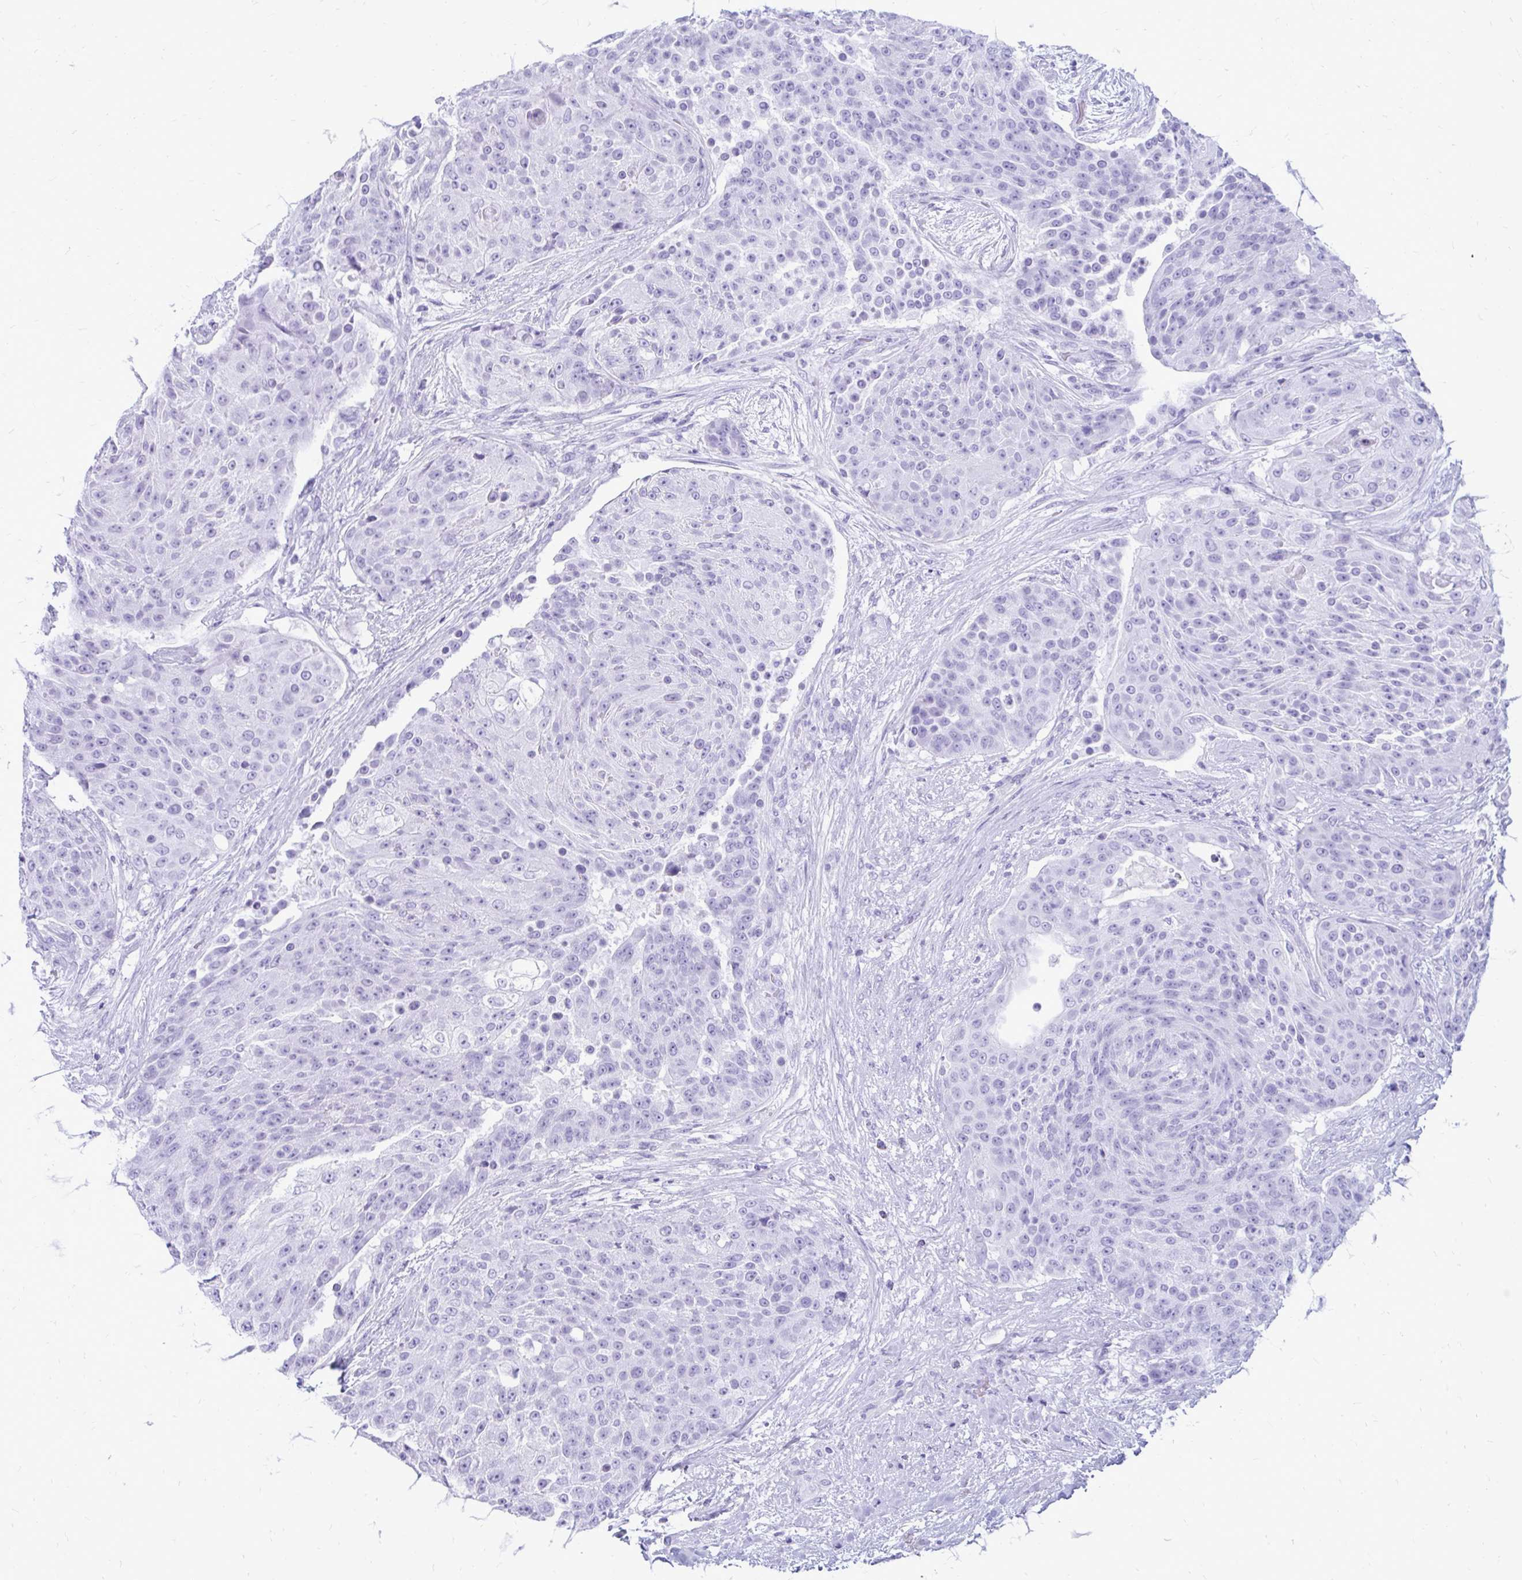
{"staining": {"intensity": "negative", "quantity": "none", "location": "none"}, "tissue": "urothelial cancer", "cell_type": "Tumor cells", "image_type": "cancer", "snomed": [{"axis": "morphology", "description": "Urothelial carcinoma, High grade"}, {"axis": "topography", "description": "Urinary bladder"}], "caption": "Immunohistochemistry histopathology image of urothelial cancer stained for a protein (brown), which shows no positivity in tumor cells.", "gene": "OR10R2", "patient": {"sex": "female", "age": 63}}